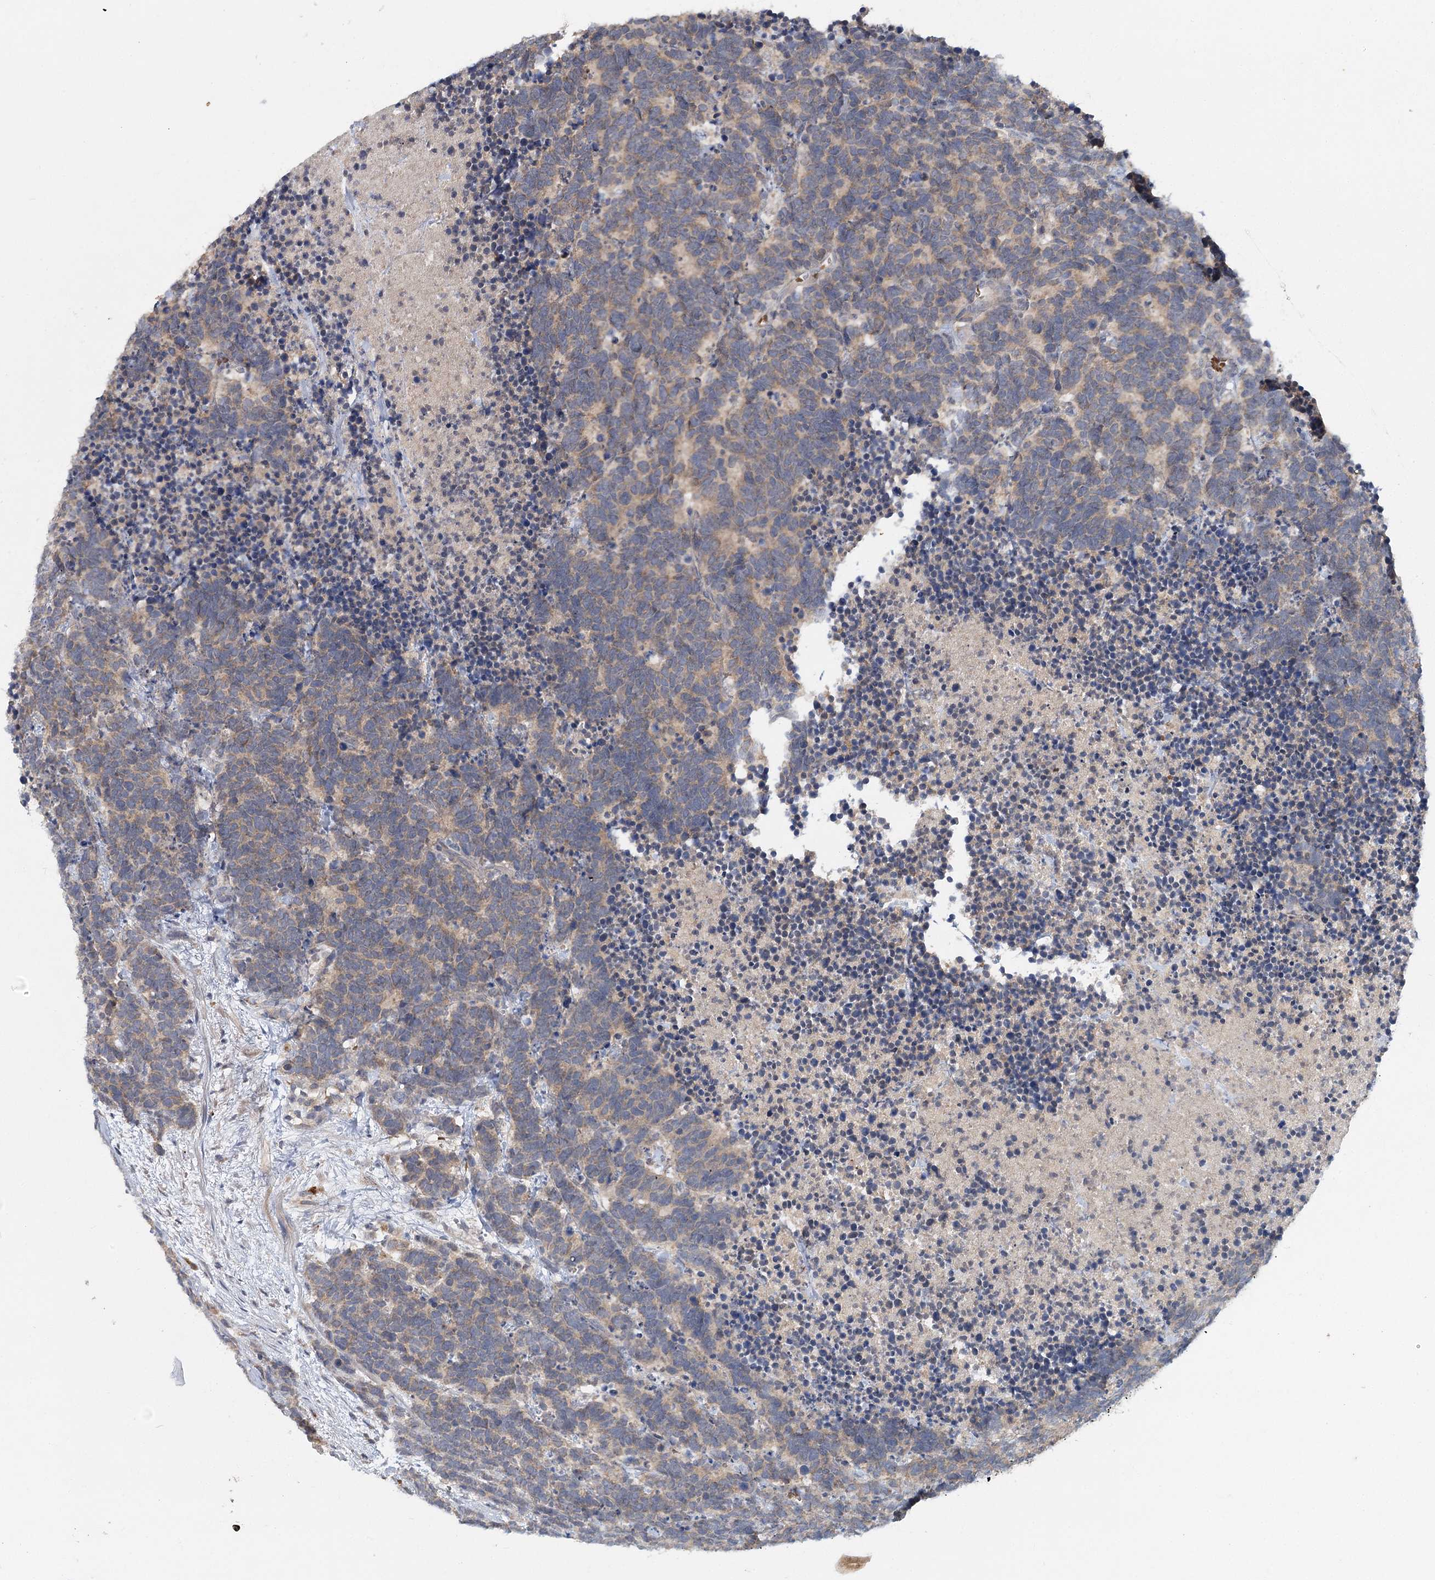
{"staining": {"intensity": "weak", "quantity": "25%-75%", "location": "cytoplasmic/membranous"}, "tissue": "carcinoid", "cell_type": "Tumor cells", "image_type": "cancer", "snomed": [{"axis": "morphology", "description": "Carcinoma, NOS"}, {"axis": "morphology", "description": "Carcinoid, malignant, NOS"}, {"axis": "topography", "description": "Urinary bladder"}], "caption": "Protein analysis of malignant carcinoid tissue demonstrates weak cytoplasmic/membranous staining in approximately 25%-75% of tumor cells.", "gene": "PYROXD2", "patient": {"sex": "male", "age": 57}}